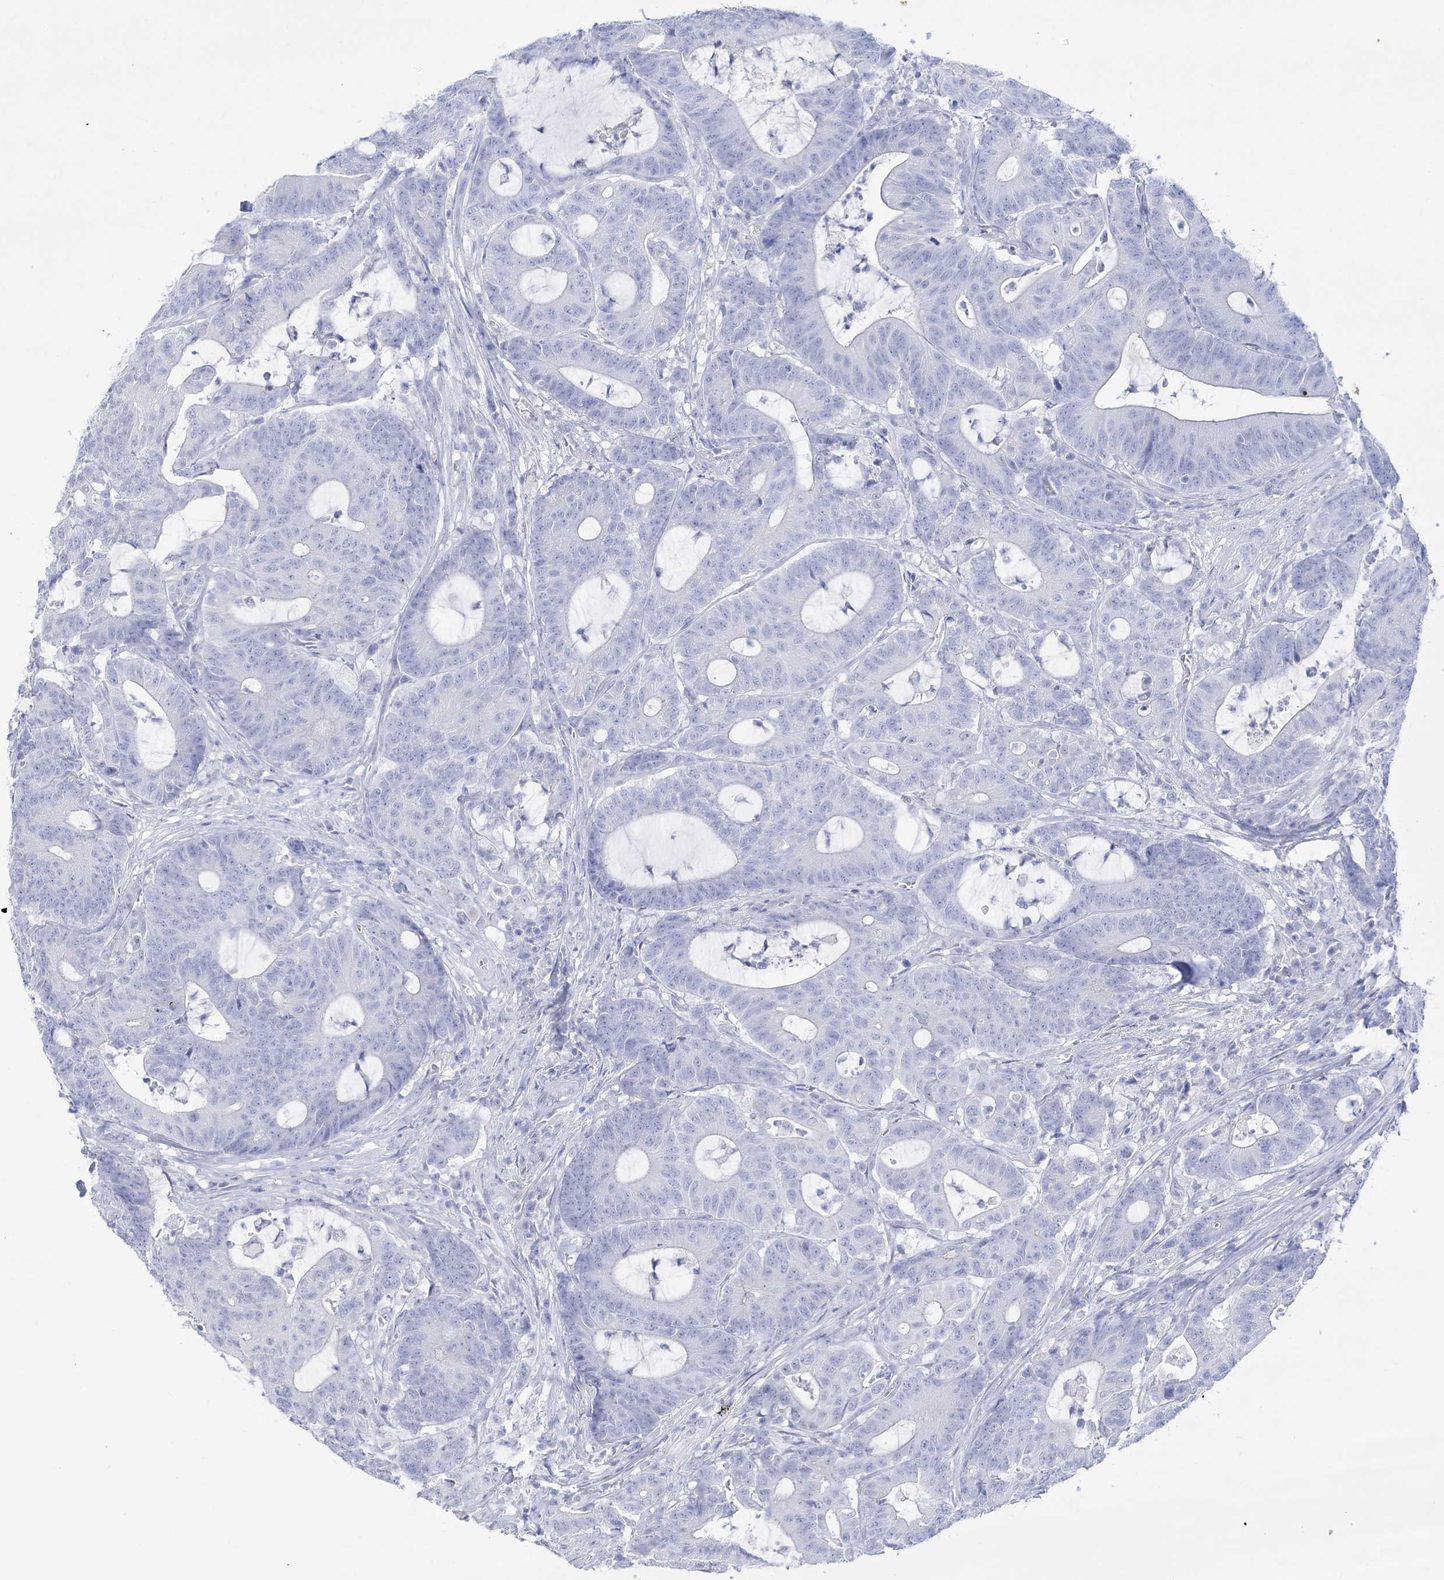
{"staining": {"intensity": "negative", "quantity": "none", "location": "none"}, "tissue": "colorectal cancer", "cell_type": "Tumor cells", "image_type": "cancer", "snomed": [{"axis": "morphology", "description": "Adenocarcinoma, NOS"}, {"axis": "topography", "description": "Colon"}], "caption": "Tumor cells are negative for protein expression in human colorectal adenocarcinoma. (DAB immunohistochemistry, high magnification).", "gene": "RBP2", "patient": {"sex": "female", "age": 84}}